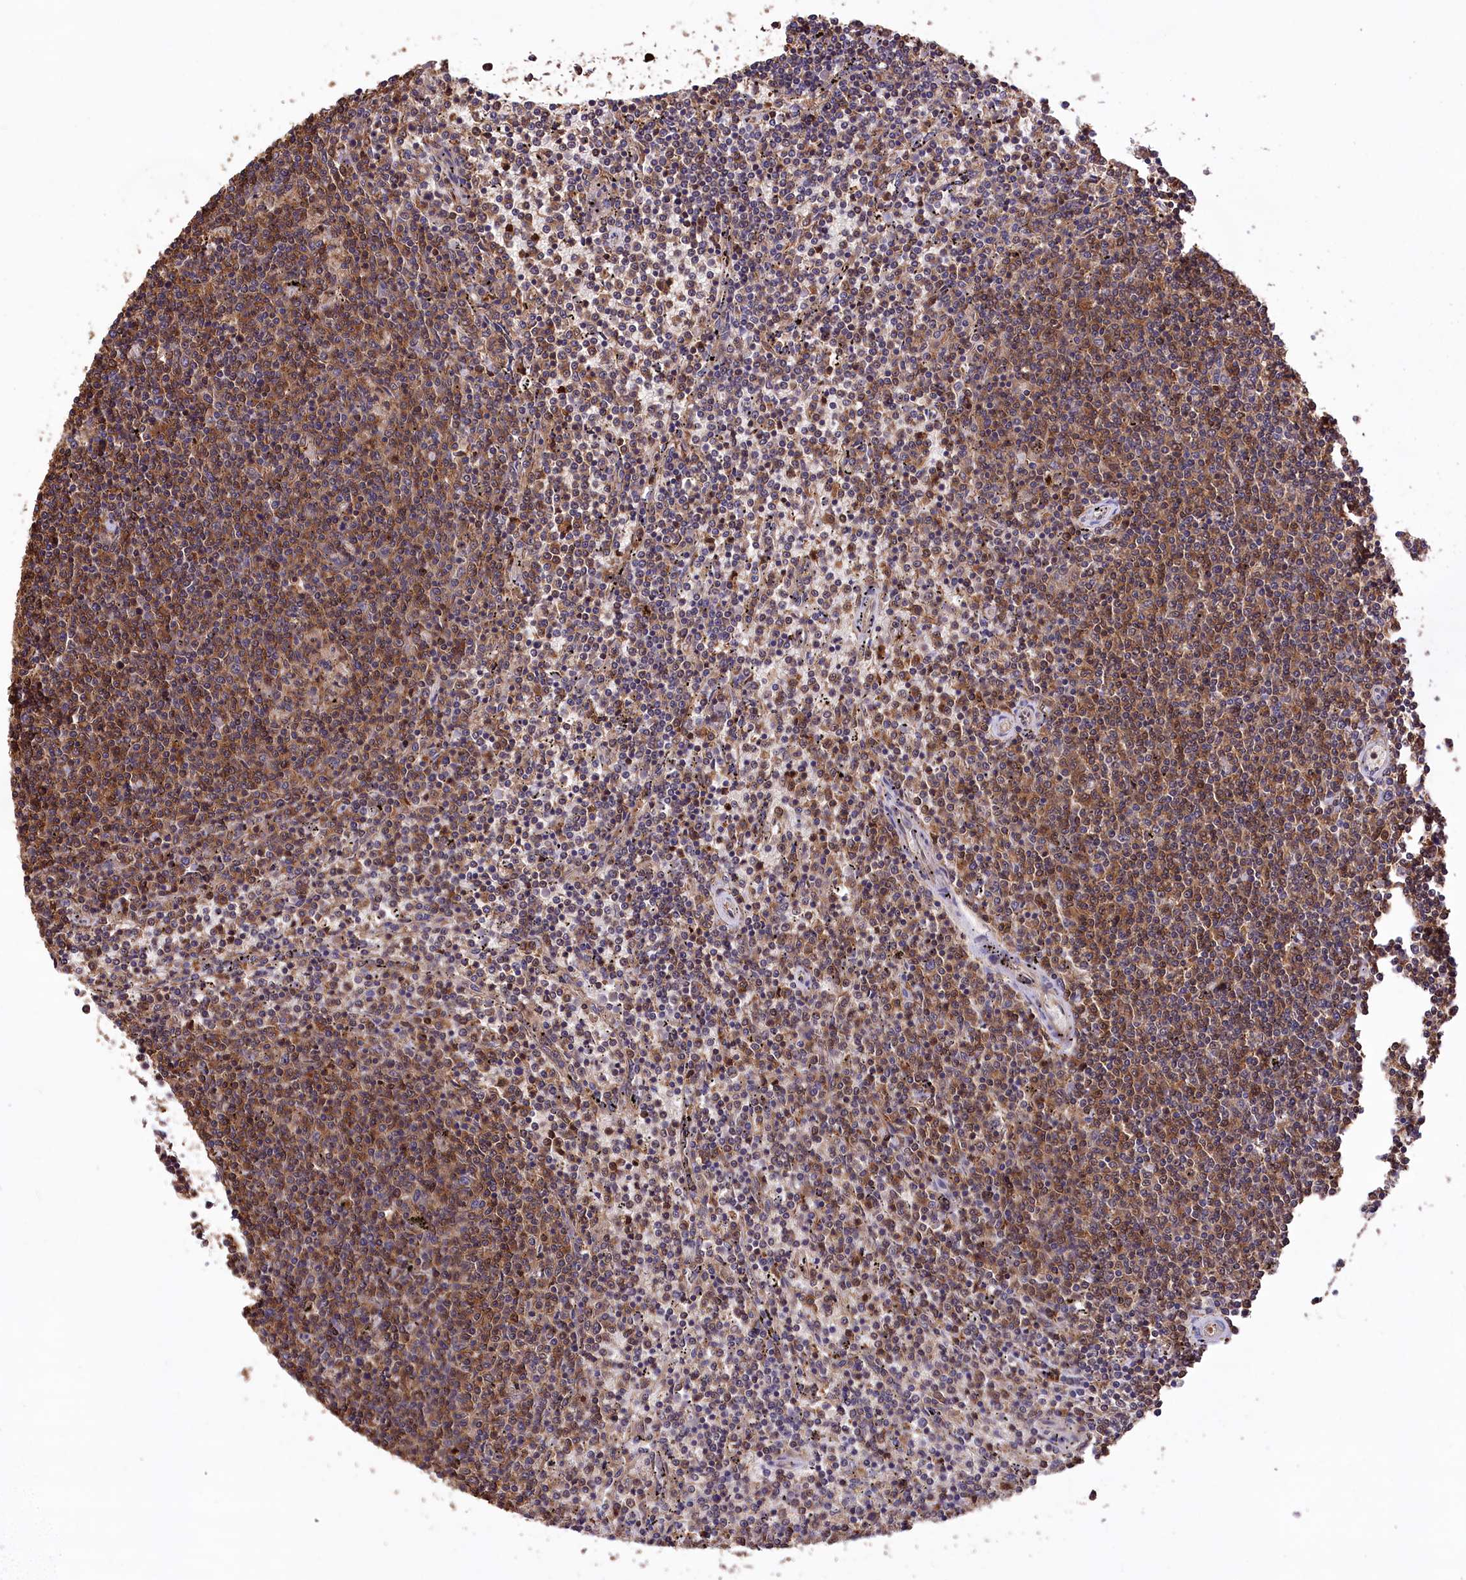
{"staining": {"intensity": "moderate", "quantity": "<25%", "location": "nuclear"}, "tissue": "lymphoma", "cell_type": "Tumor cells", "image_type": "cancer", "snomed": [{"axis": "morphology", "description": "Malignant lymphoma, non-Hodgkin's type, Low grade"}, {"axis": "topography", "description": "Spleen"}], "caption": "Tumor cells show moderate nuclear expression in approximately <25% of cells in malignant lymphoma, non-Hodgkin's type (low-grade).", "gene": "DPP3", "patient": {"sex": "female", "age": 50}}